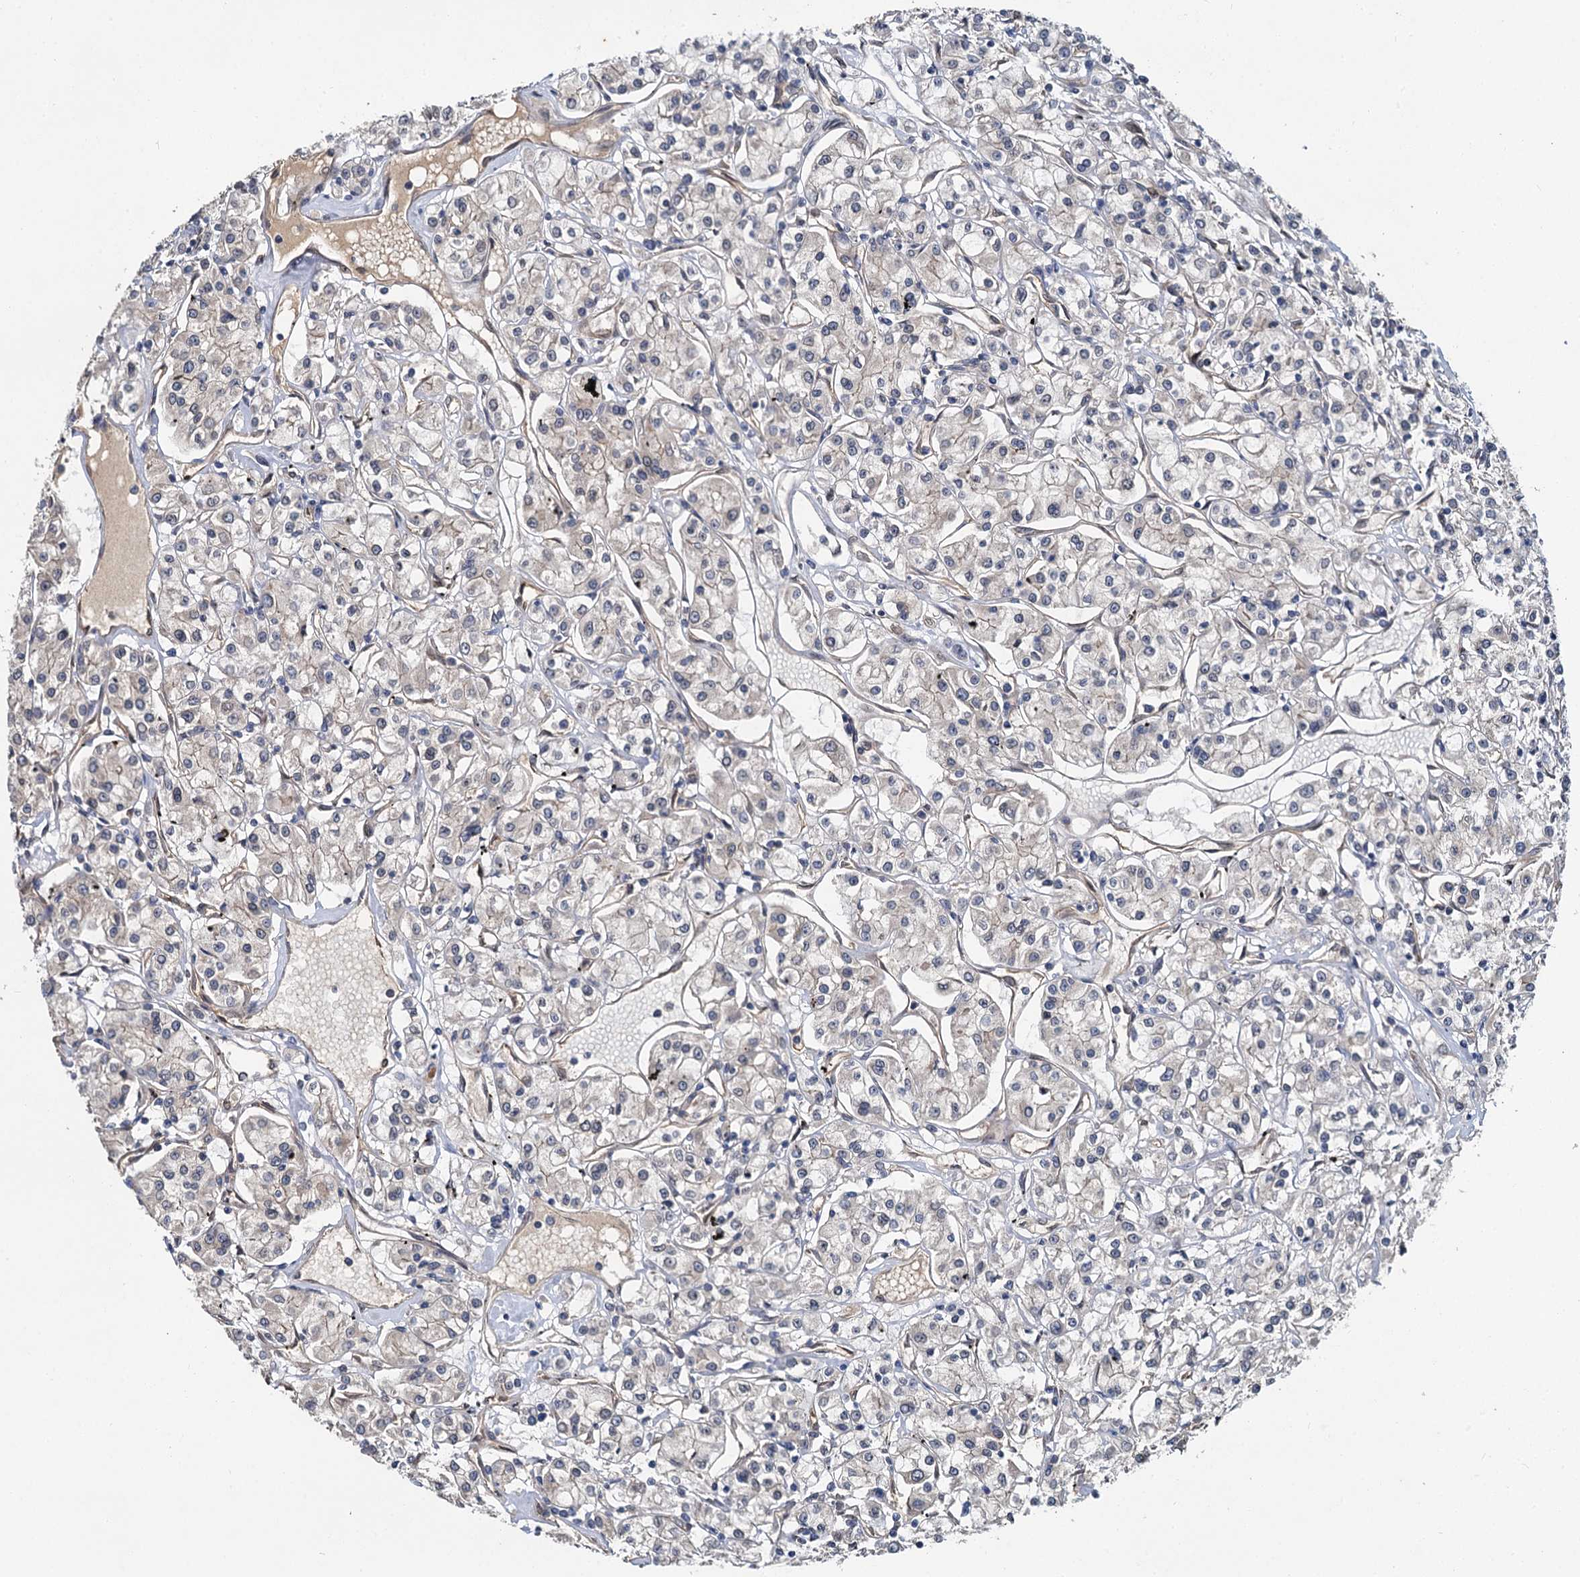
{"staining": {"intensity": "negative", "quantity": "none", "location": "none"}, "tissue": "renal cancer", "cell_type": "Tumor cells", "image_type": "cancer", "snomed": [{"axis": "morphology", "description": "Adenocarcinoma, NOS"}, {"axis": "topography", "description": "Kidney"}], "caption": "Immunohistochemical staining of human renal adenocarcinoma shows no significant expression in tumor cells.", "gene": "ZNF324", "patient": {"sex": "female", "age": 59}}